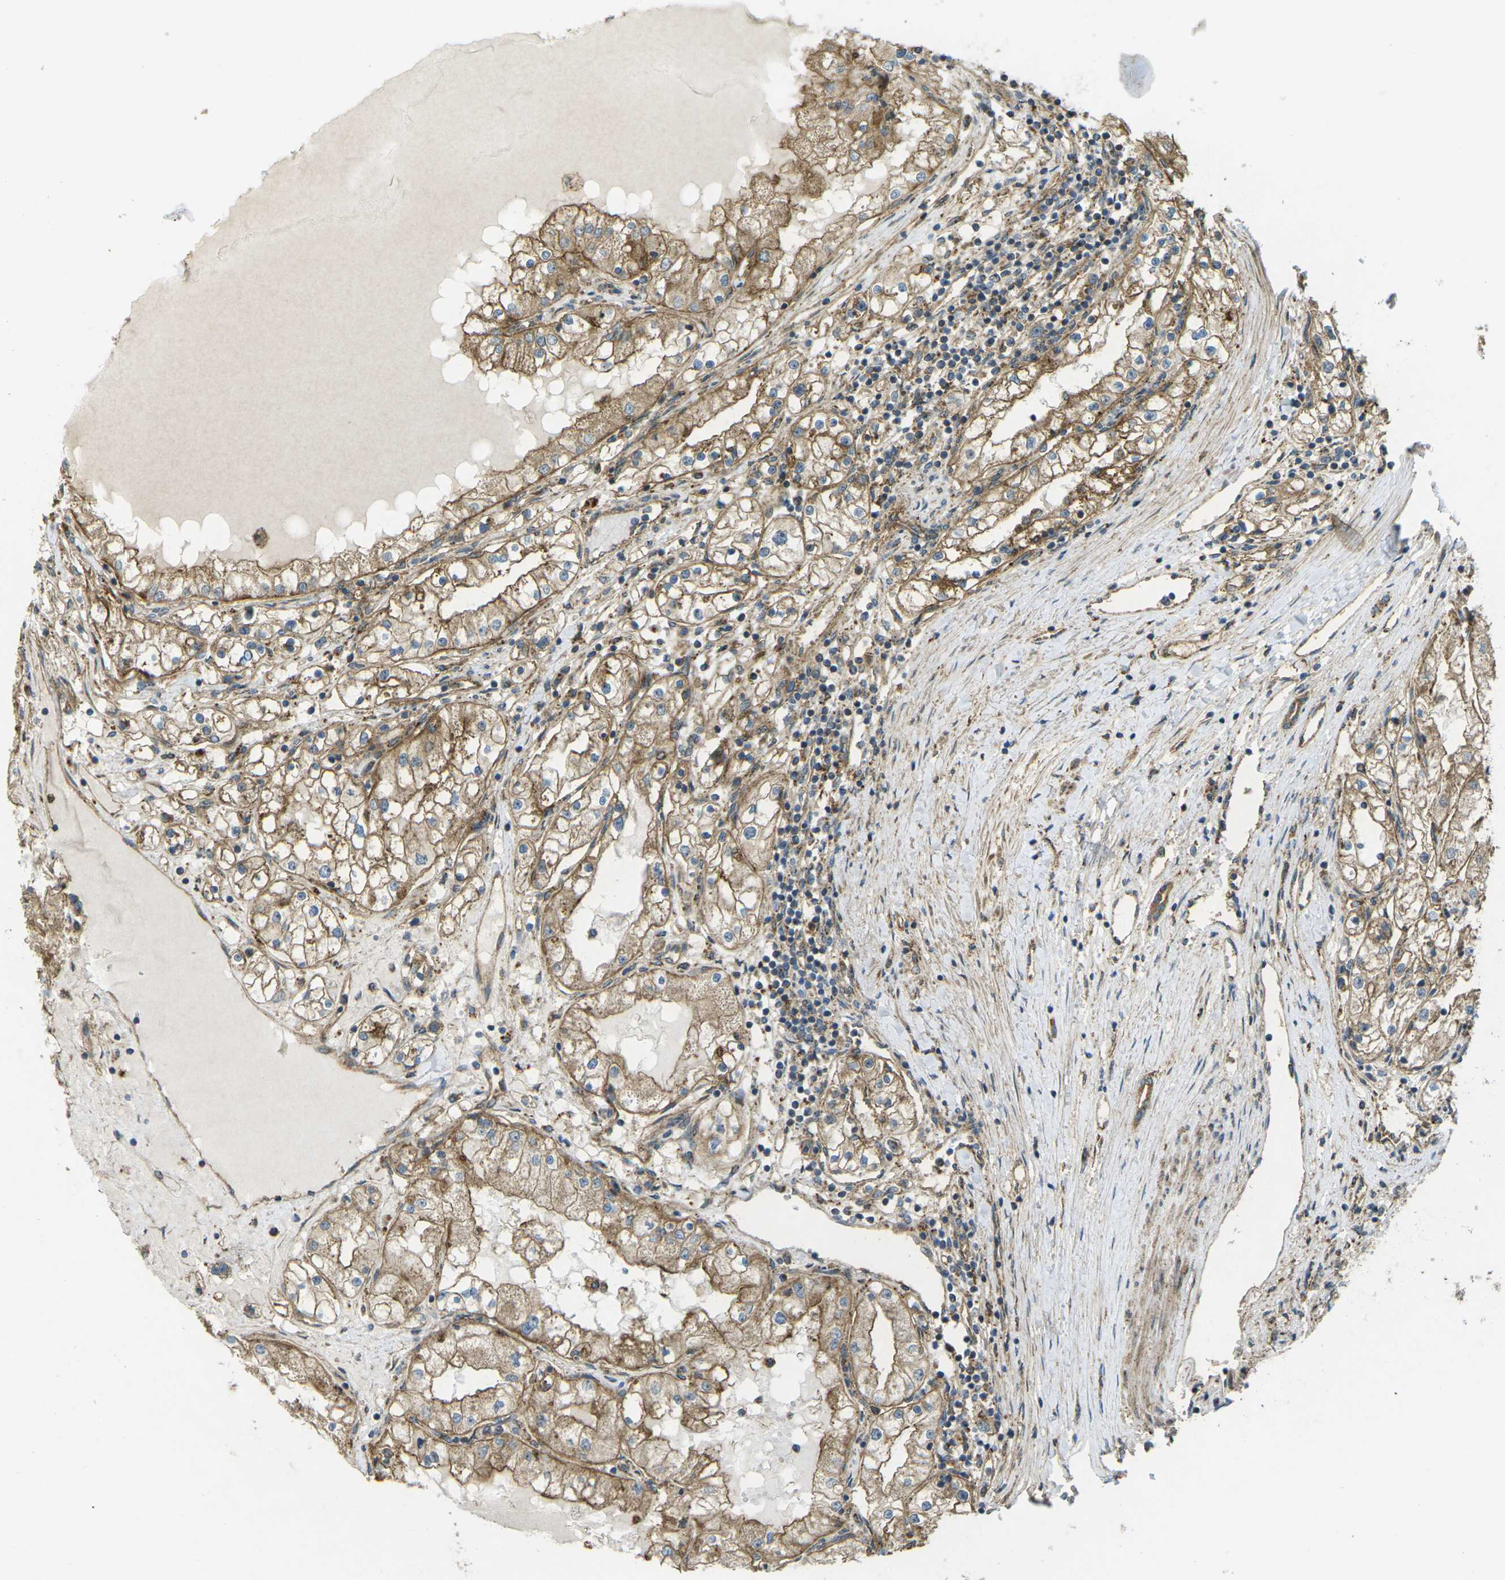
{"staining": {"intensity": "moderate", "quantity": ">75%", "location": "cytoplasmic/membranous"}, "tissue": "renal cancer", "cell_type": "Tumor cells", "image_type": "cancer", "snomed": [{"axis": "morphology", "description": "Adenocarcinoma, NOS"}, {"axis": "topography", "description": "Kidney"}], "caption": "Immunohistochemical staining of renal adenocarcinoma shows medium levels of moderate cytoplasmic/membranous positivity in approximately >75% of tumor cells.", "gene": "CHMP3", "patient": {"sex": "male", "age": 68}}